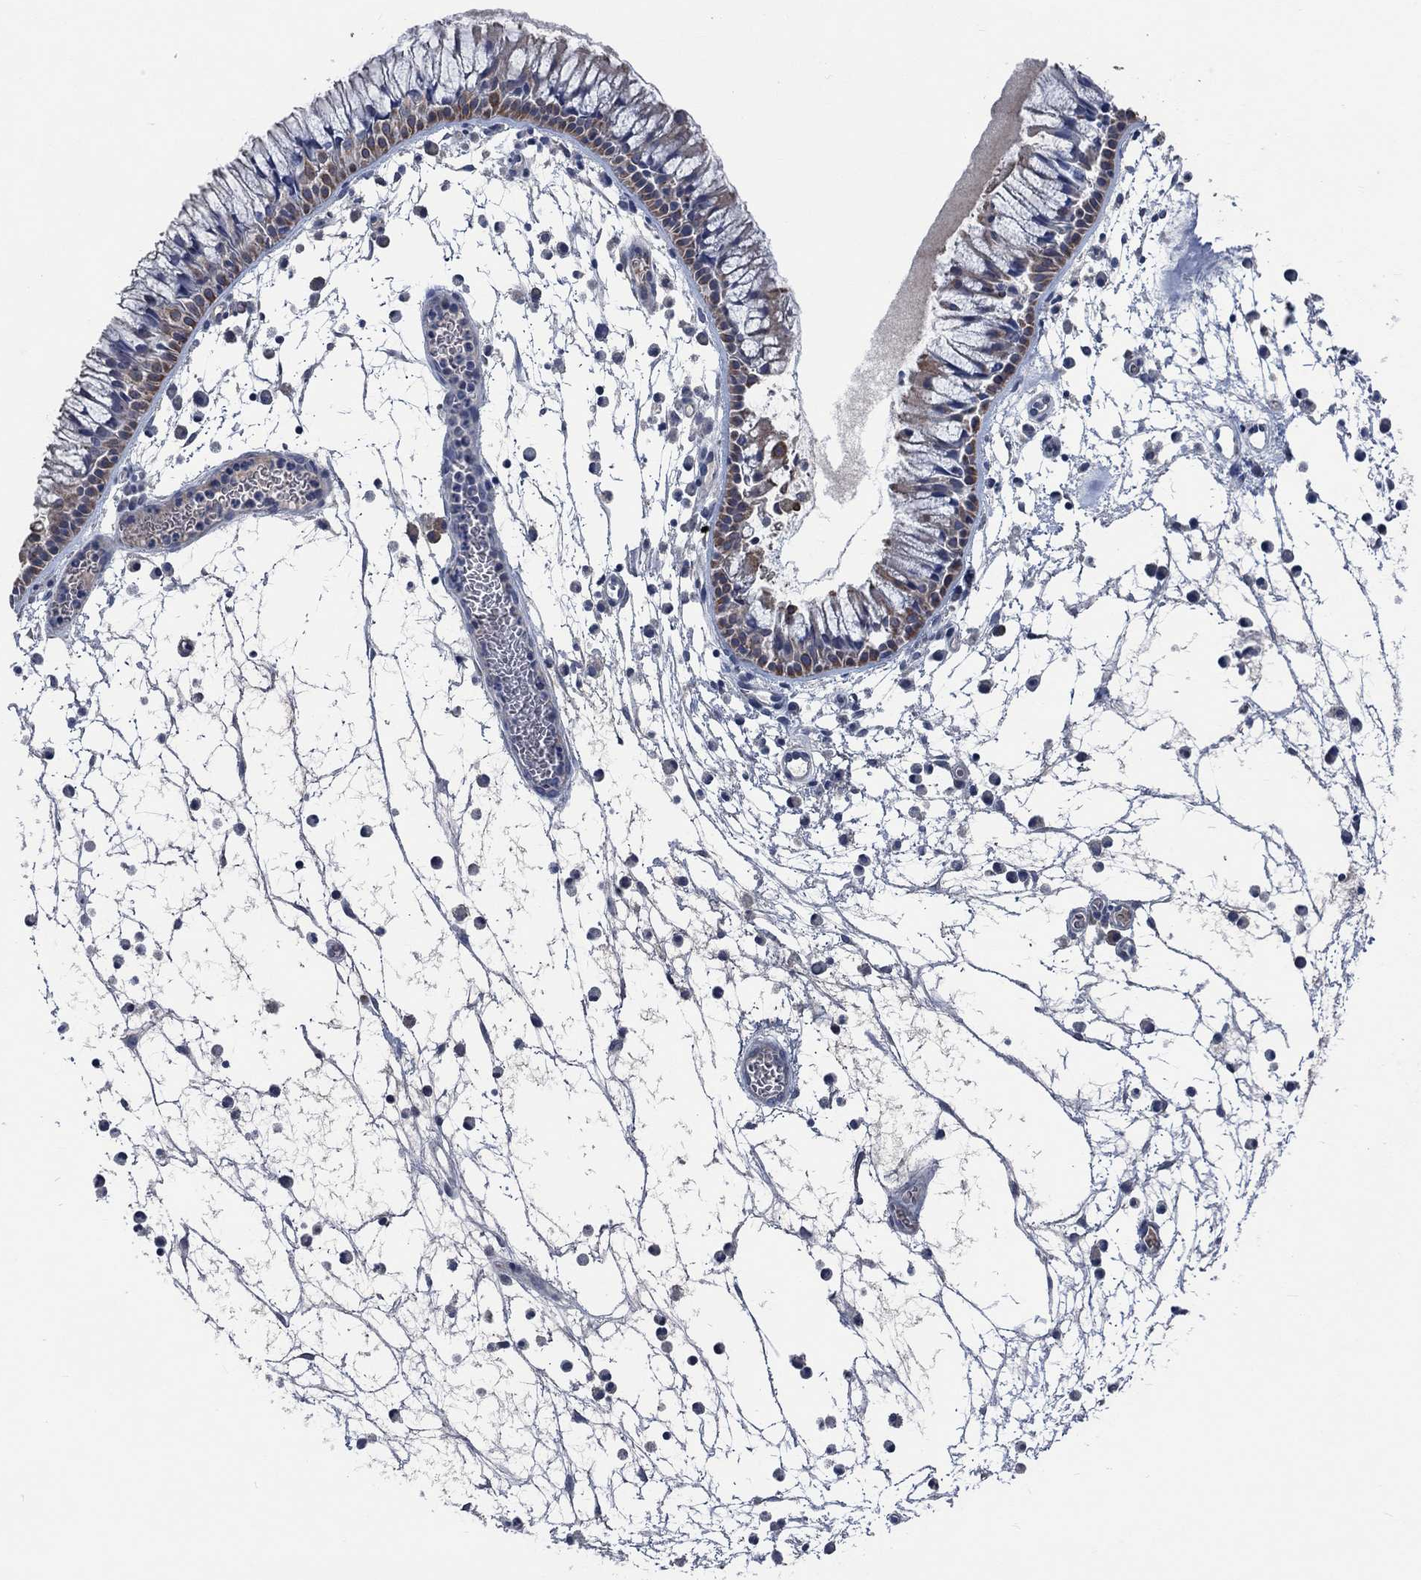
{"staining": {"intensity": "strong", "quantity": "<25%", "location": "cytoplasmic/membranous"}, "tissue": "nasopharynx", "cell_type": "Respiratory epithelial cells", "image_type": "normal", "snomed": [{"axis": "morphology", "description": "Normal tissue, NOS"}, {"axis": "topography", "description": "Nasopharynx"}], "caption": "Respiratory epithelial cells demonstrate strong cytoplasmic/membranous staining in about <25% of cells in normal nasopharynx. (DAB (3,3'-diaminobenzidine) IHC with brightfield microscopy, high magnification).", "gene": "OBSCN", "patient": {"sex": "female", "age": 73}}